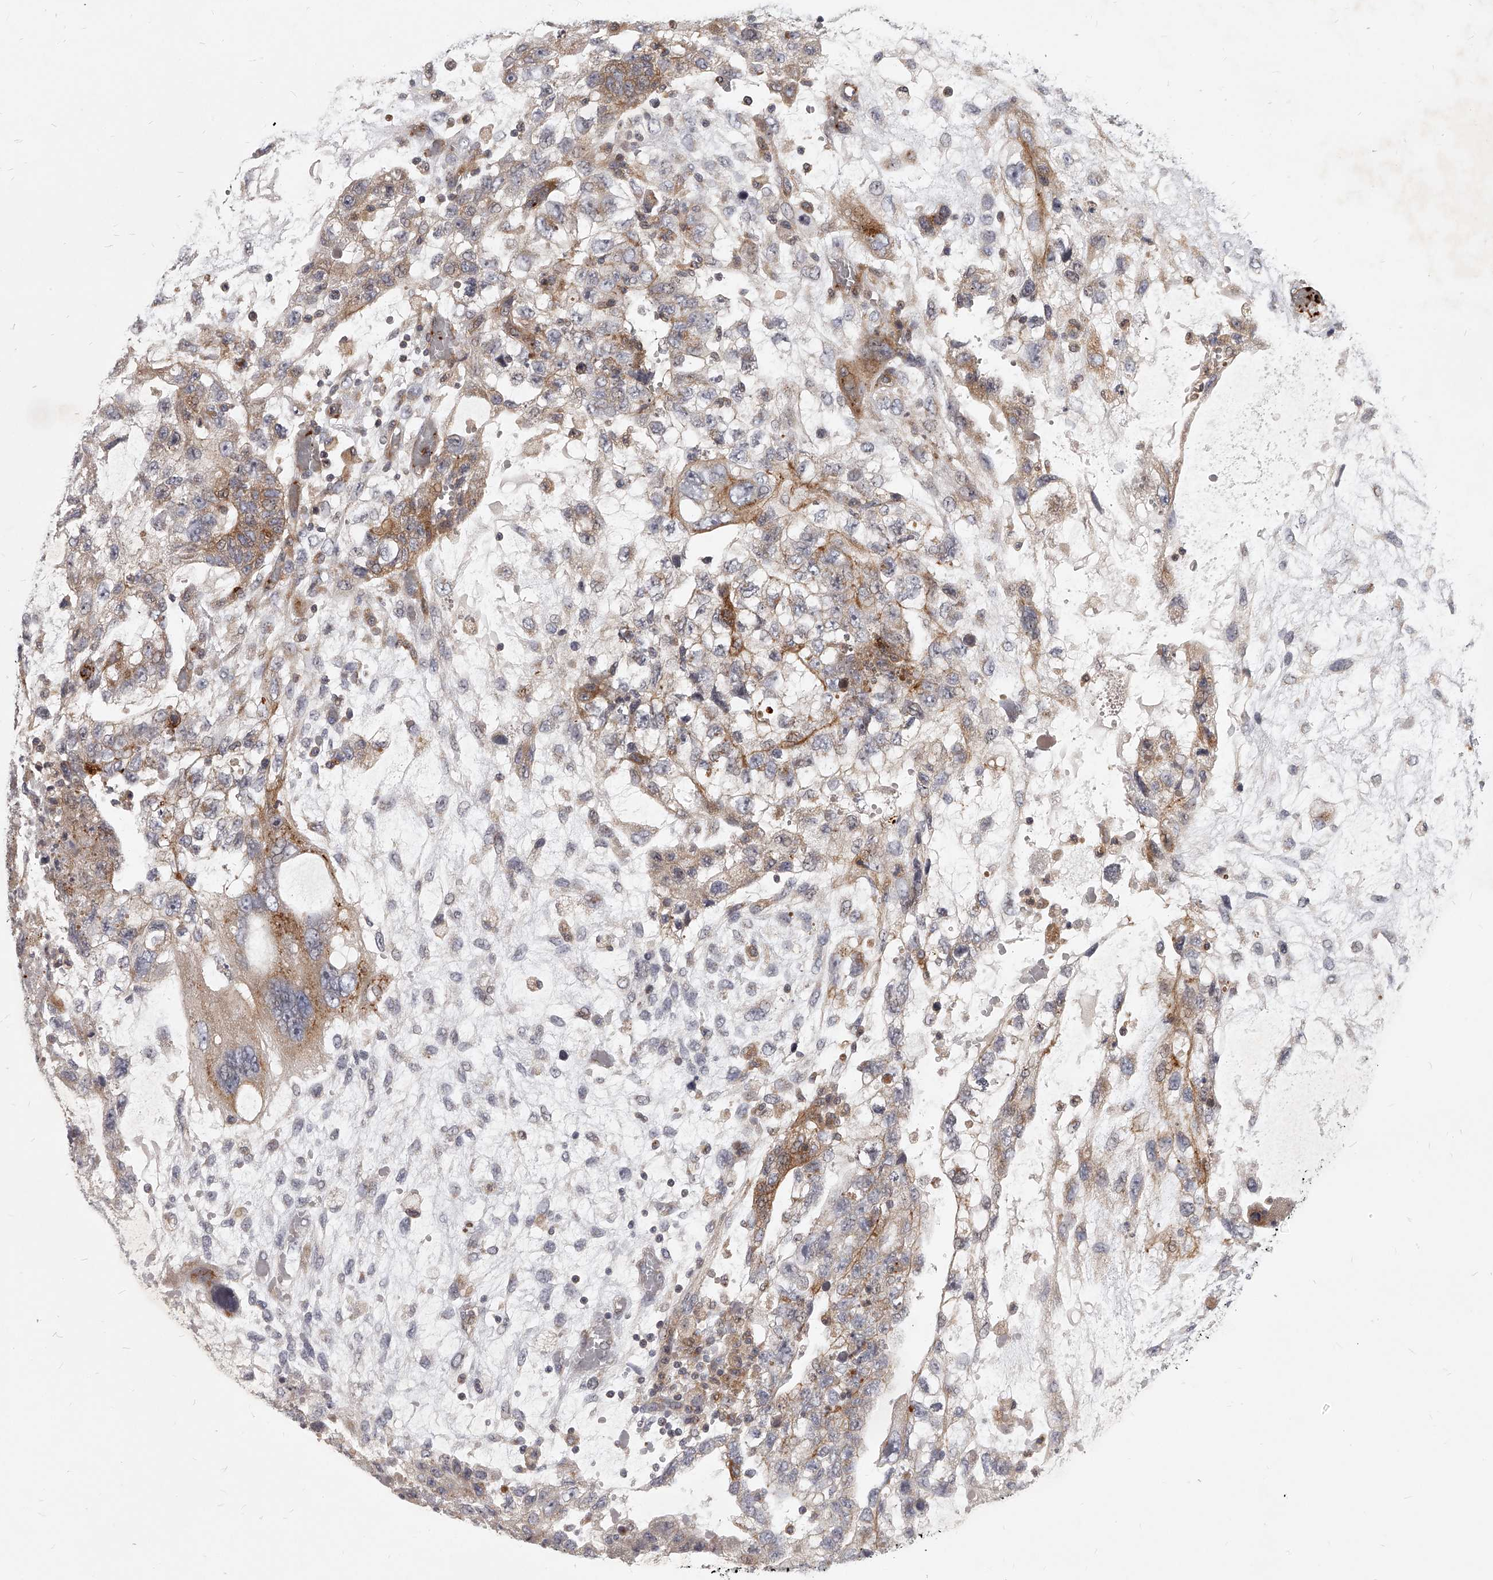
{"staining": {"intensity": "moderate", "quantity": "25%-75%", "location": "cytoplasmic/membranous"}, "tissue": "testis cancer", "cell_type": "Tumor cells", "image_type": "cancer", "snomed": [{"axis": "morphology", "description": "Carcinoma, Embryonal, NOS"}, {"axis": "topography", "description": "Testis"}], "caption": "Immunohistochemical staining of testis cancer (embryonal carcinoma) shows medium levels of moderate cytoplasmic/membranous expression in about 25%-75% of tumor cells.", "gene": "SLC37A1", "patient": {"sex": "male", "age": 36}}